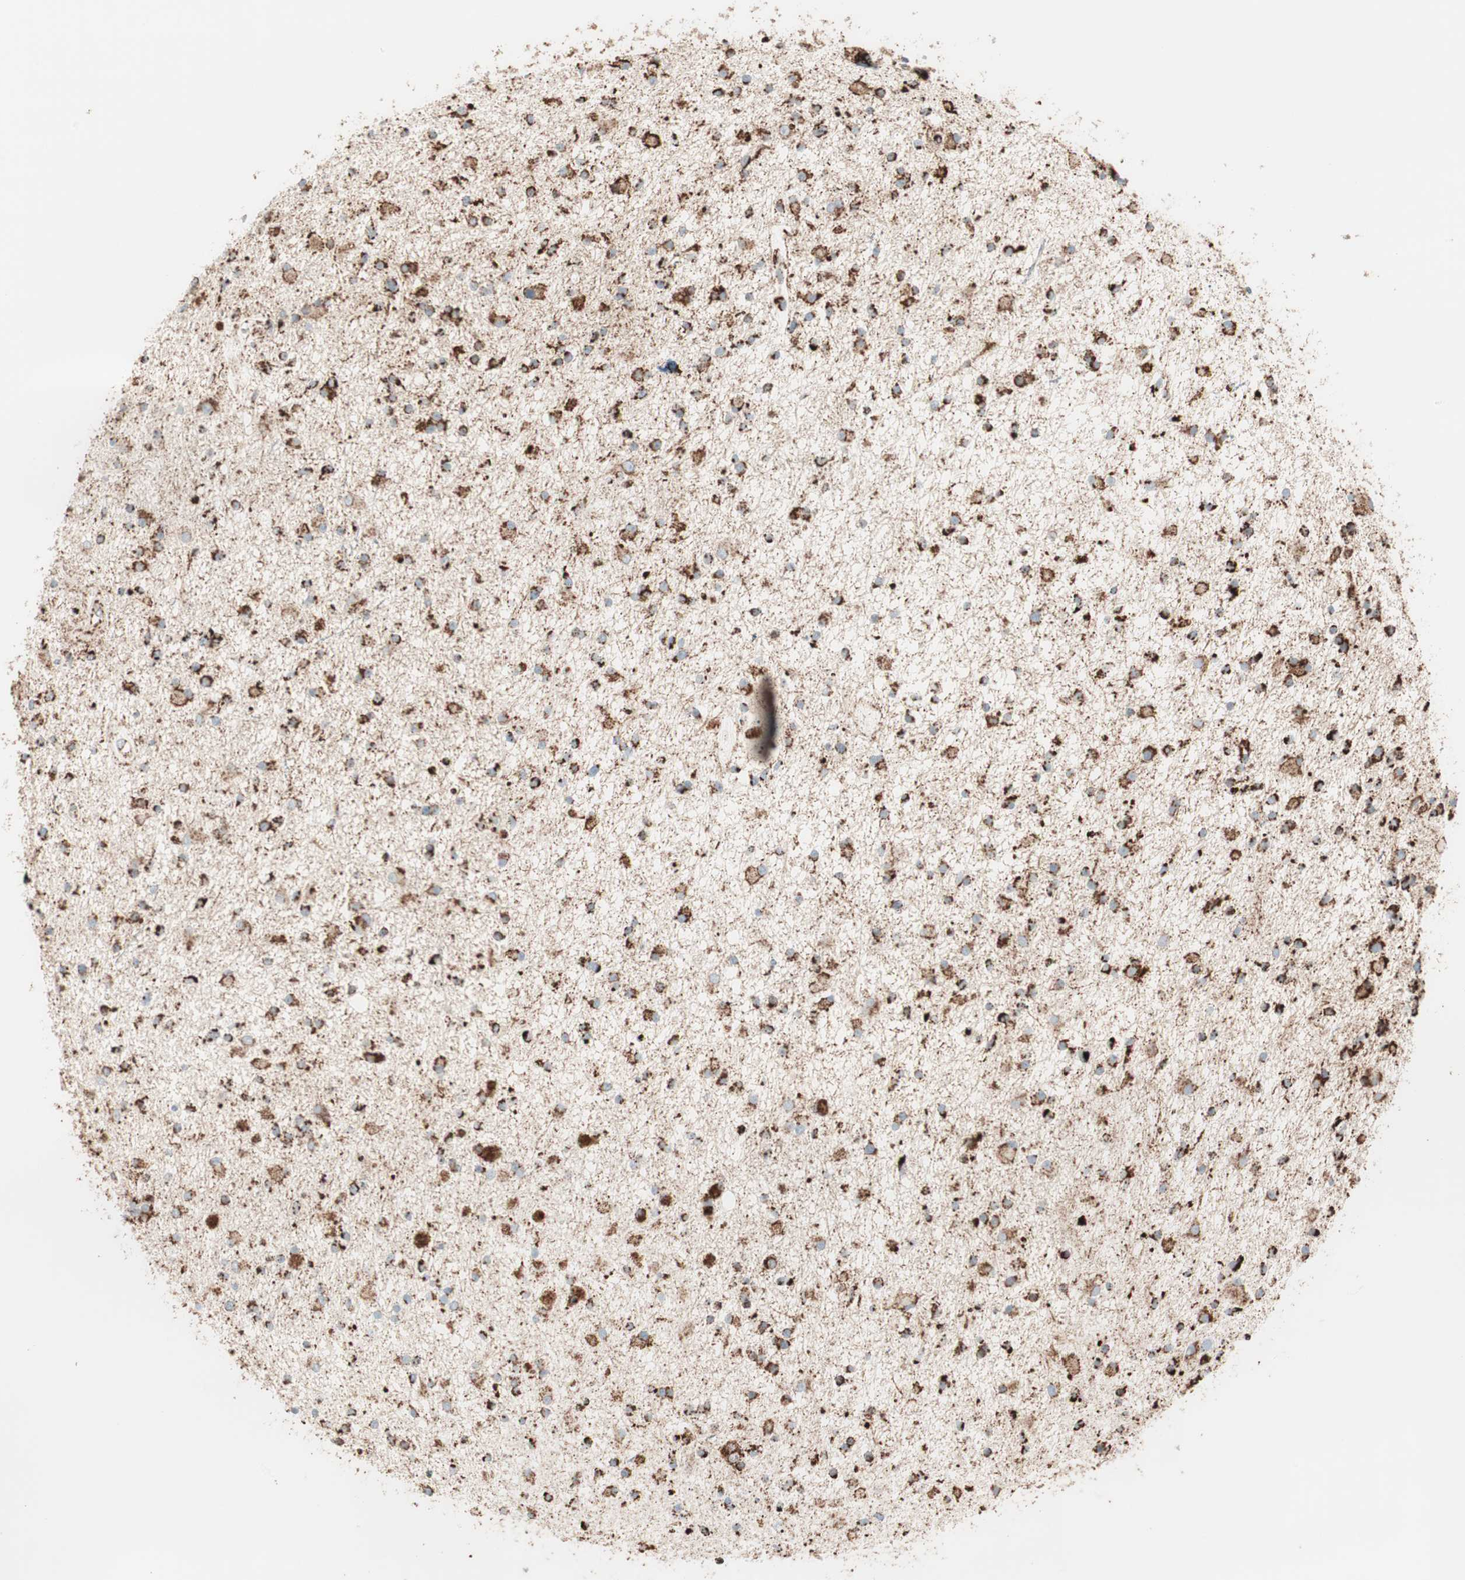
{"staining": {"intensity": "strong", "quantity": ">75%", "location": "cytoplasmic/membranous"}, "tissue": "glioma", "cell_type": "Tumor cells", "image_type": "cancer", "snomed": [{"axis": "morphology", "description": "Glioma, malignant, High grade"}, {"axis": "topography", "description": "Brain"}], "caption": "Malignant high-grade glioma stained with a protein marker reveals strong staining in tumor cells.", "gene": "TOMM20", "patient": {"sex": "male", "age": 33}}